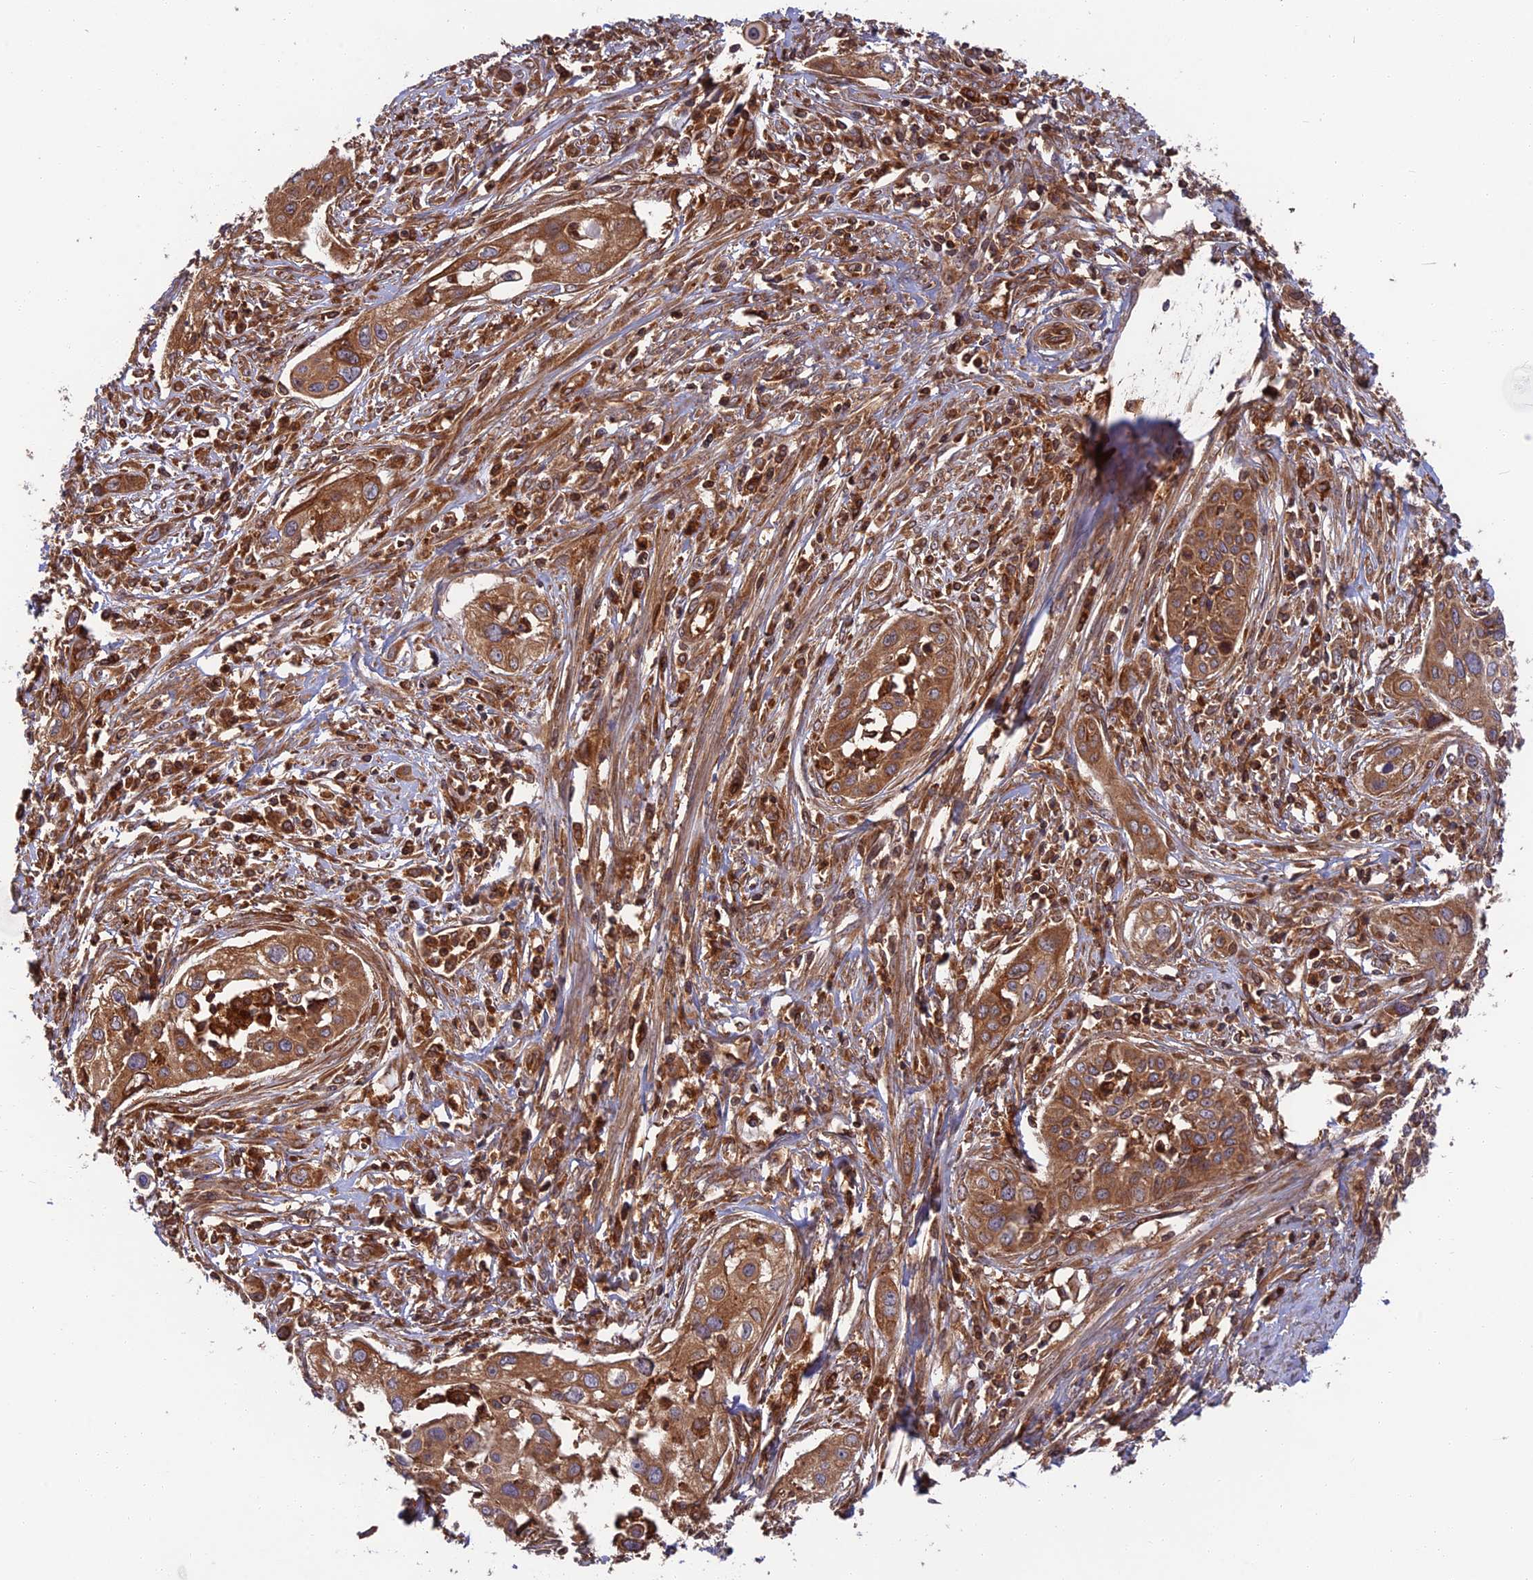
{"staining": {"intensity": "moderate", "quantity": ">75%", "location": "cytoplasmic/membranous"}, "tissue": "cervical cancer", "cell_type": "Tumor cells", "image_type": "cancer", "snomed": [{"axis": "morphology", "description": "Squamous cell carcinoma, NOS"}, {"axis": "topography", "description": "Cervix"}], "caption": "Squamous cell carcinoma (cervical) stained with DAB (3,3'-diaminobenzidine) immunohistochemistry exhibits medium levels of moderate cytoplasmic/membranous positivity in about >75% of tumor cells. Using DAB (3,3'-diaminobenzidine) (brown) and hematoxylin (blue) stains, captured at high magnification using brightfield microscopy.", "gene": "WDR1", "patient": {"sex": "female", "age": 34}}